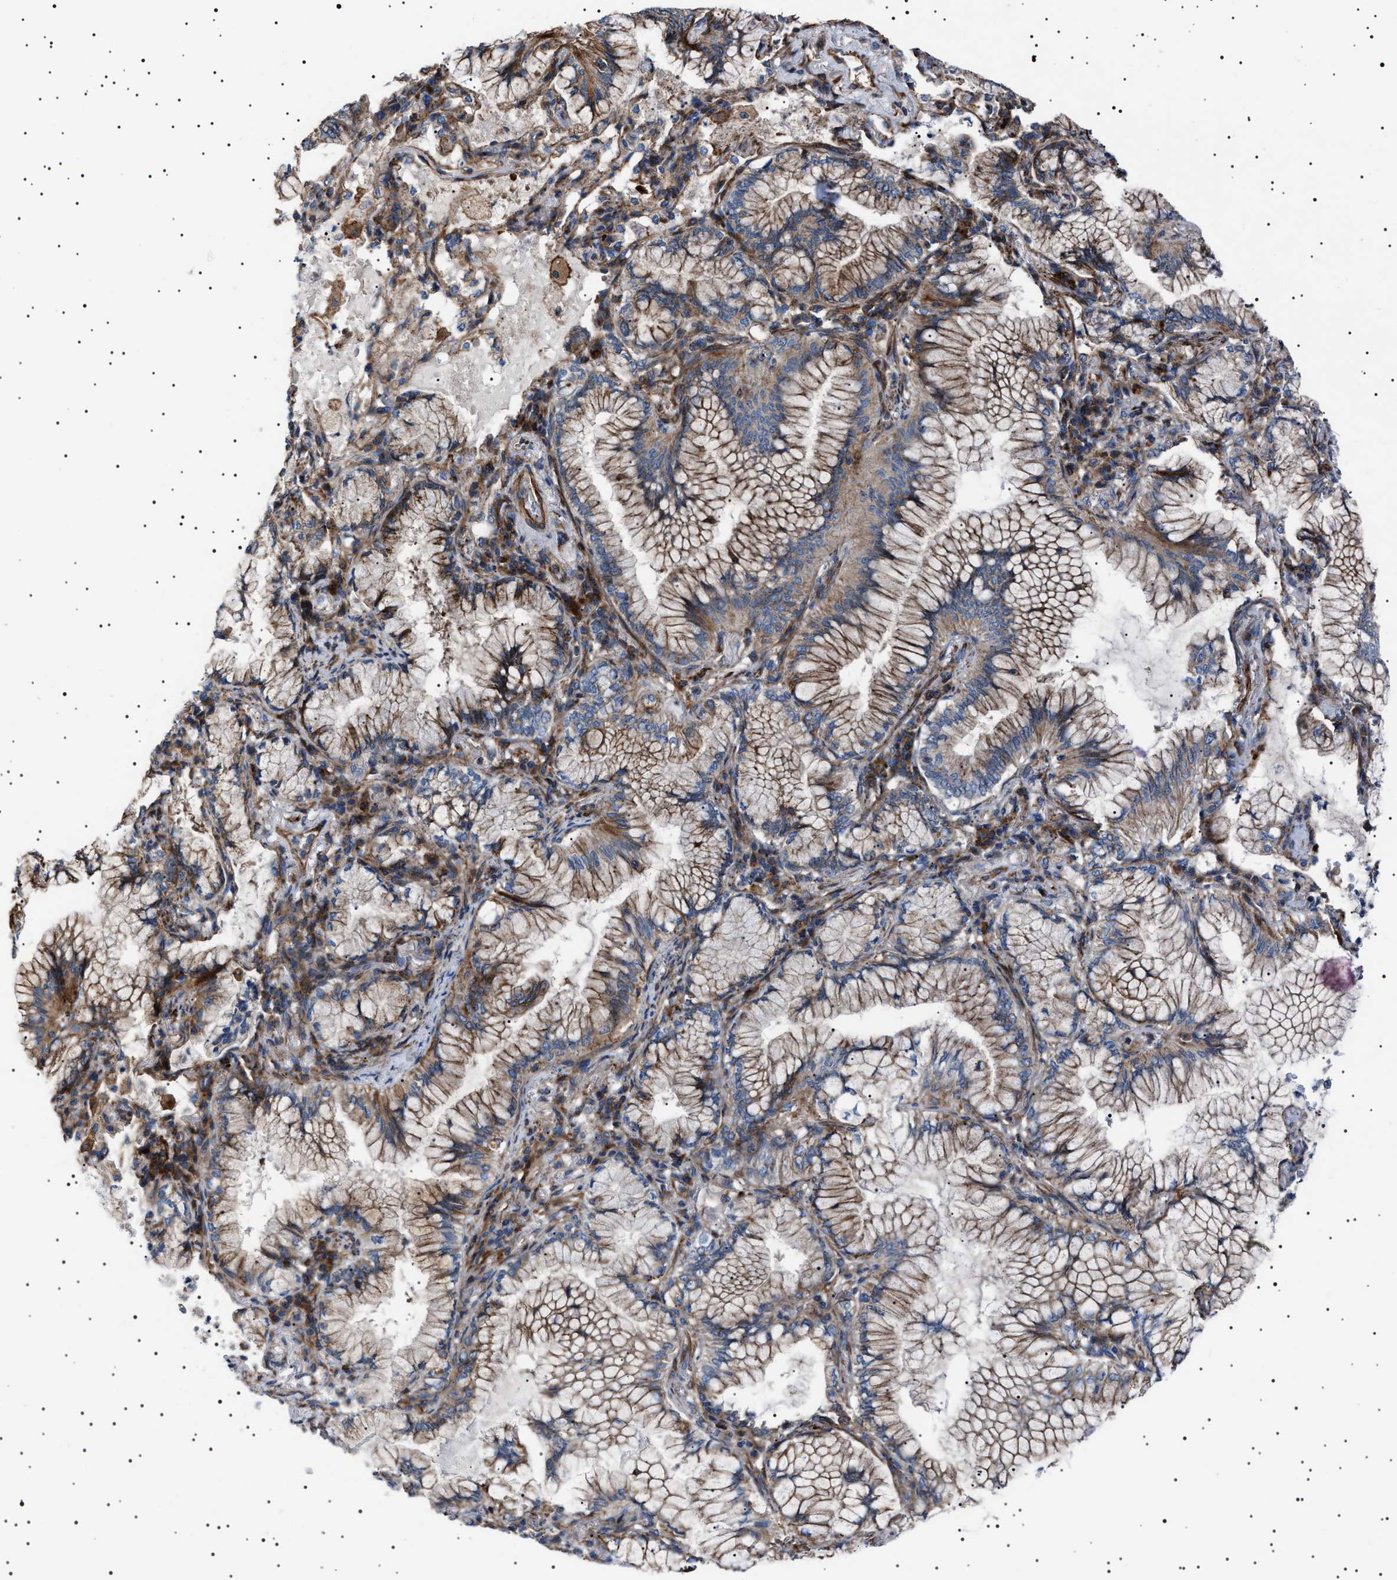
{"staining": {"intensity": "weak", "quantity": "25%-75%", "location": "cytoplasmic/membranous"}, "tissue": "lung cancer", "cell_type": "Tumor cells", "image_type": "cancer", "snomed": [{"axis": "morphology", "description": "Adenocarcinoma, NOS"}, {"axis": "topography", "description": "Lung"}], "caption": "Brown immunohistochemical staining in human lung cancer (adenocarcinoma) displays weak cytoplasmic/membranous staining in approximately 25%-75% of tumor cells.", "gene": "NEU1", "patient": {"sex": "female", "age": 70}}